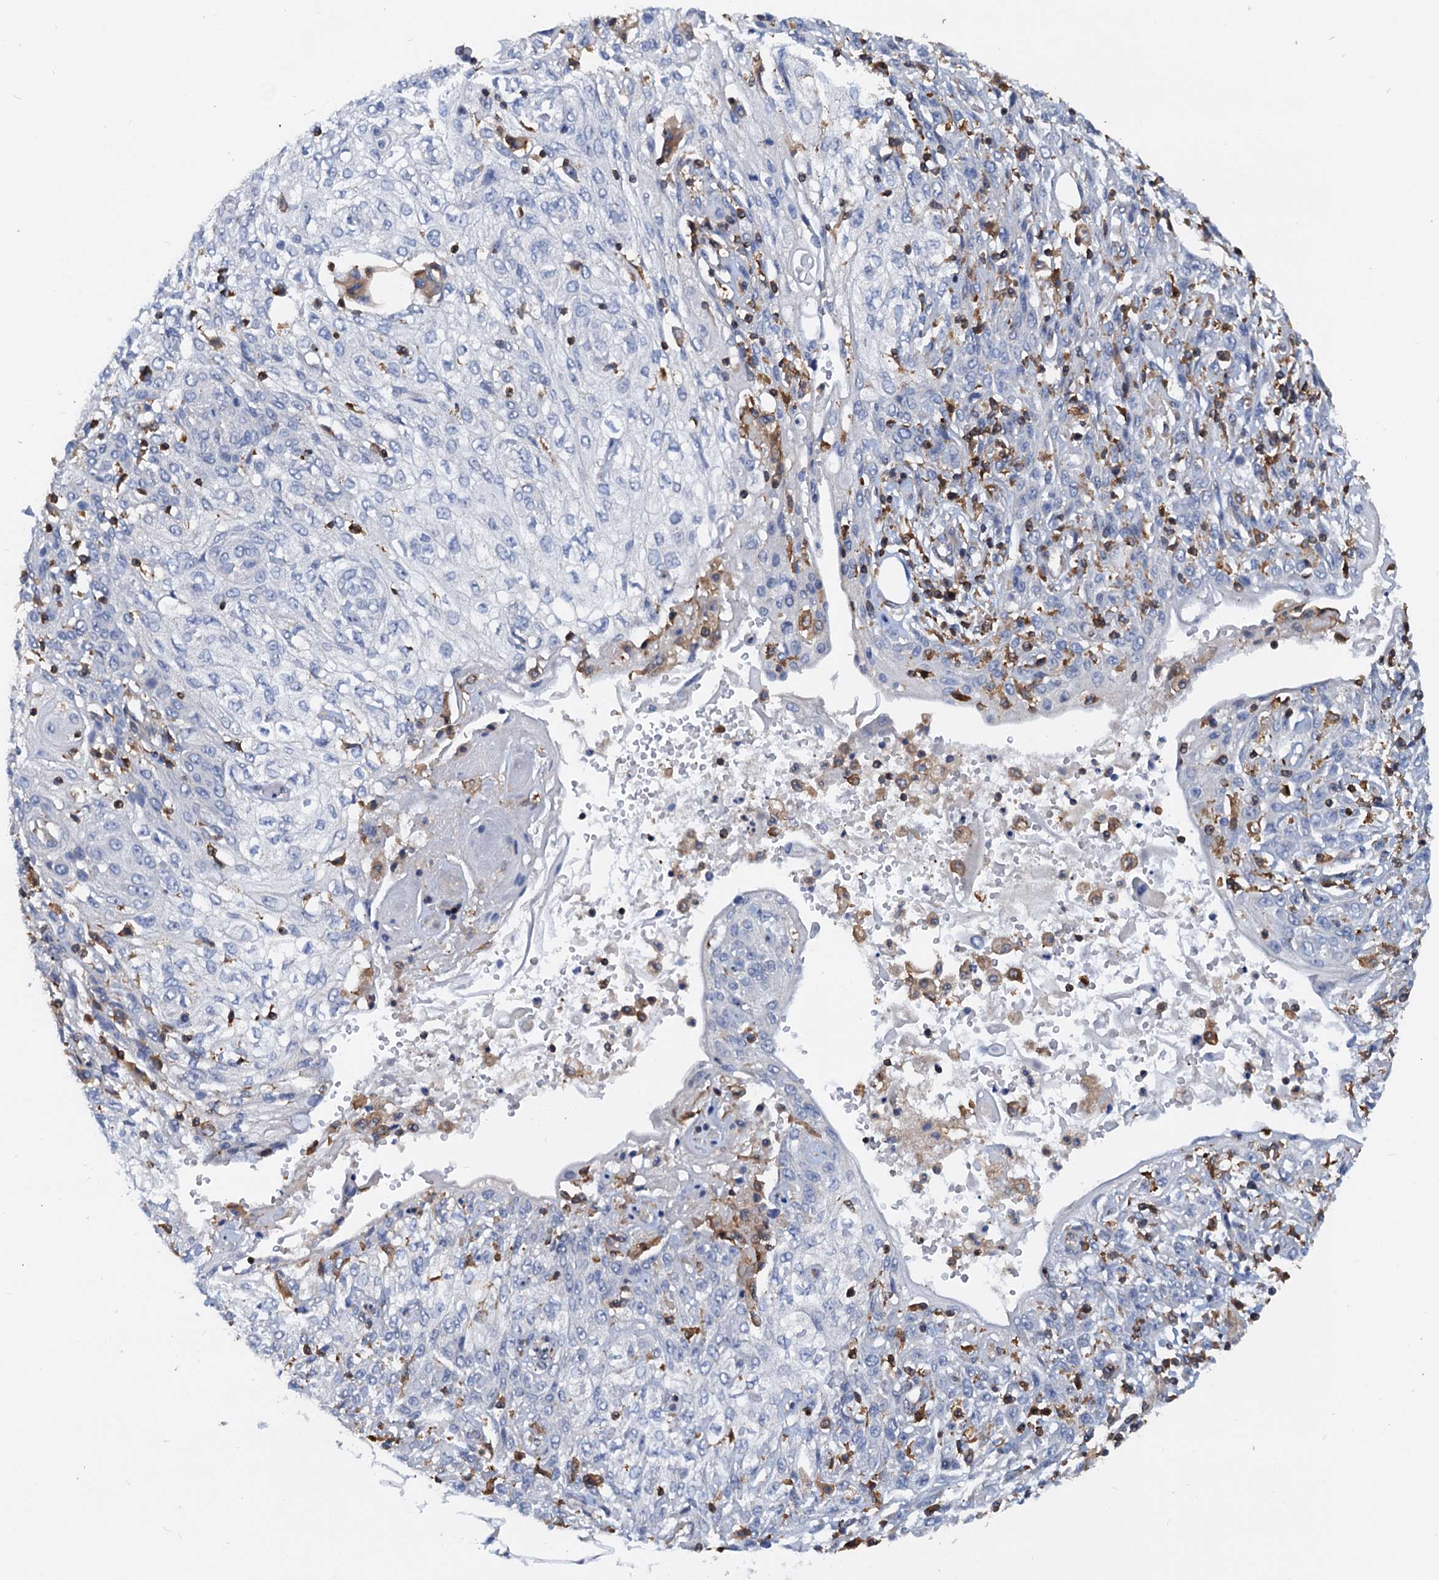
{"staining": {"intensity": "negative", "quantity": "none", "location": "none"}, "tissue": "skin cancer", "cell_type": "Tumor cells", "image_type": "cancer", "snomed": [{"axis": "morphology", "description": "Squamous cell carcinoma, NOS"}, {"axis": "morphology", "description": "Squamous cell carcinoma, metastatic, NOS"}, {"axis": "topography", "description": "Skin"}, {"axis": "topography", "description": "Lymph node"}], "caption": "IHC of human skin cancer displays no expression in tumor cells.", "gene": "LCP2", "patient": {"sex": "male", "age": 75}}